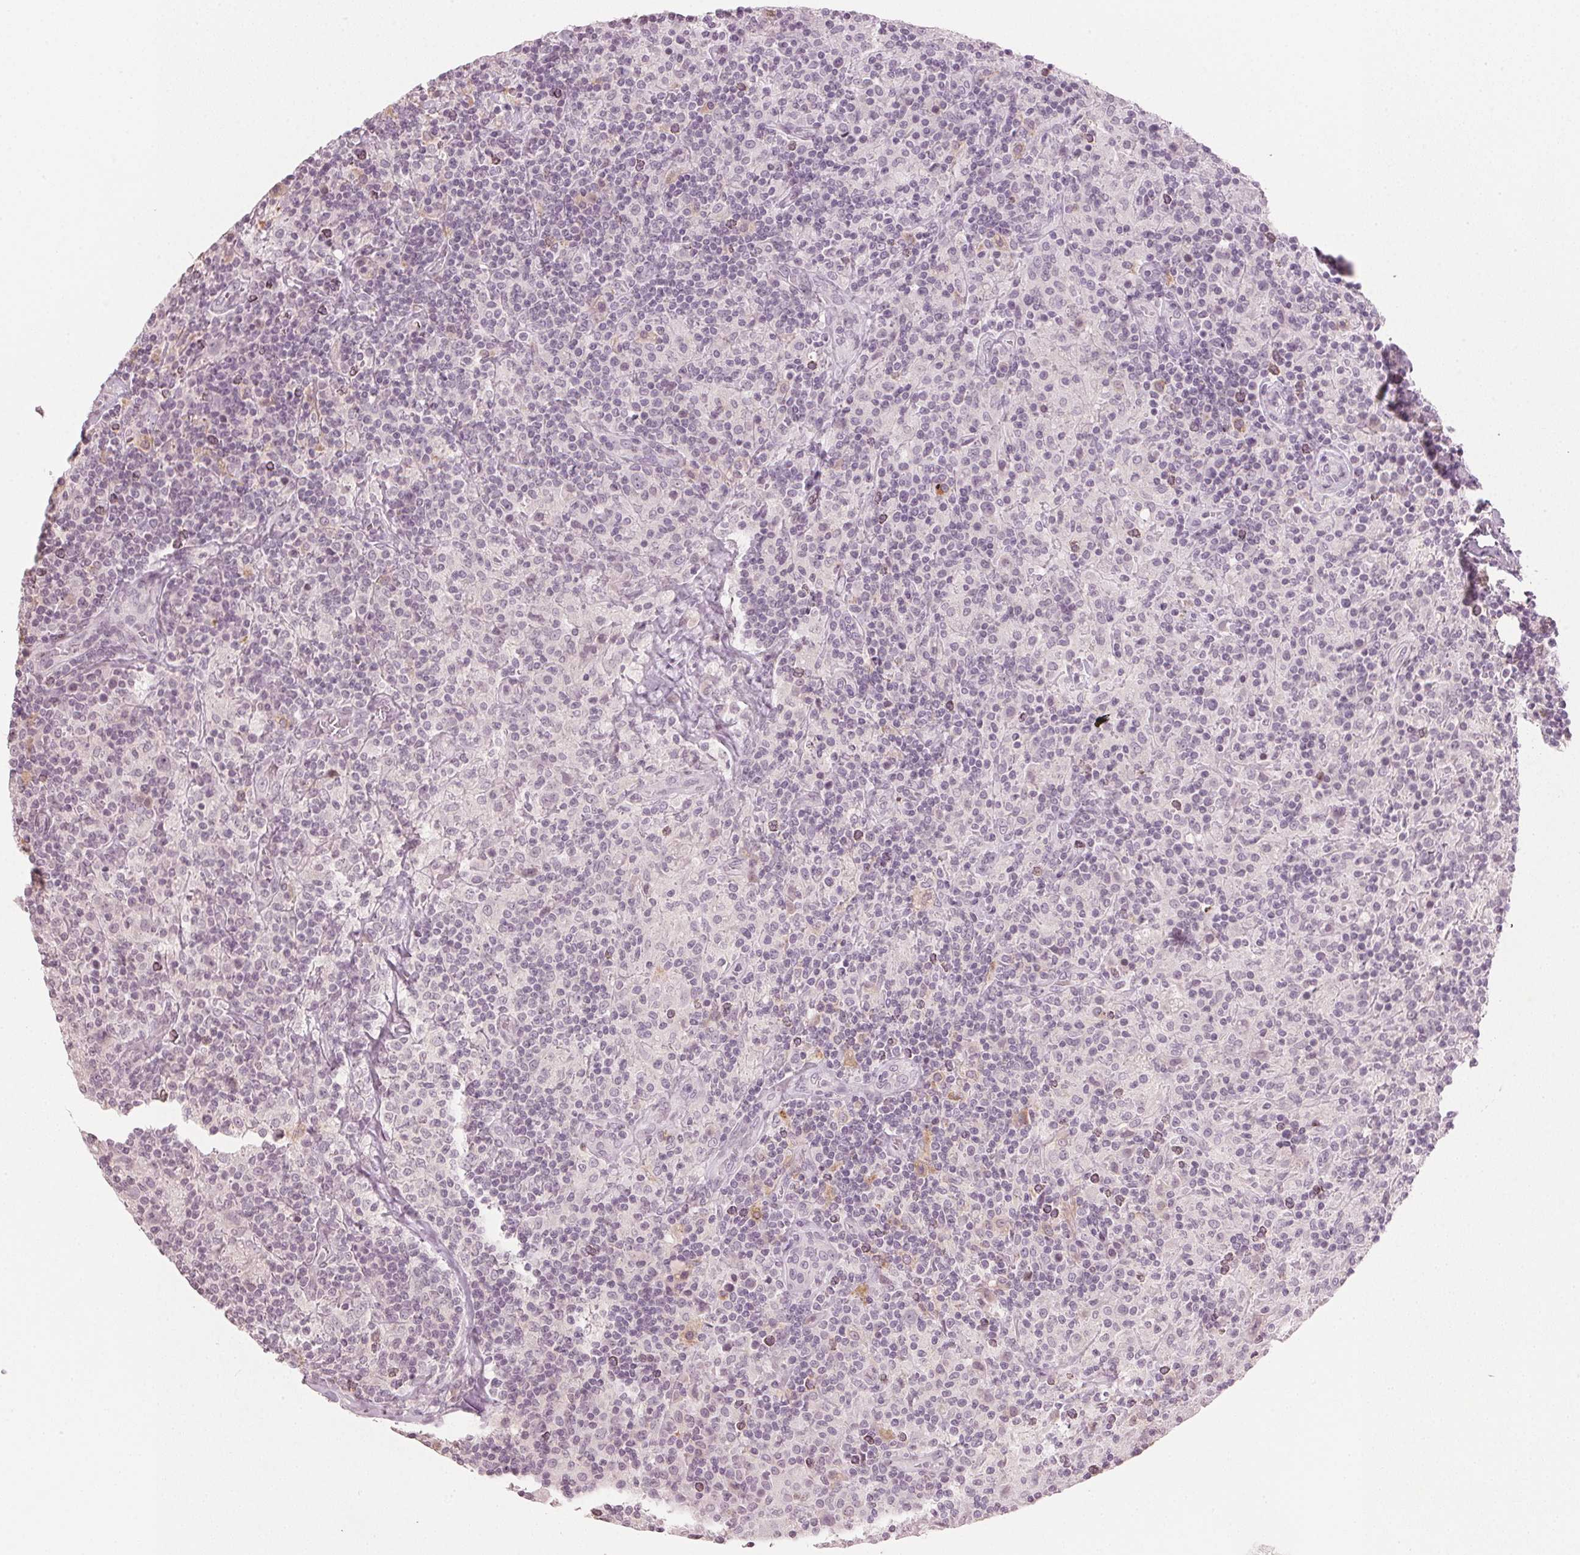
{"staining": {"intensity": "negative", "quantity": "none", "location": "none"}, "tissue": "lymphoma", "cell_type": "Tumor cells", "image_type": "cancer", "snomed": [{"axis": "morphology", "description": "Hodgkin's disease, NOS"}, {"axis": "topography", "description": "Lymph node"}], "caption": "High magnification brightfield microscopy of Hodgkin's disease stained with DAB (3,3'-diaminobenzidine) (brown) and counterstained with hematoxylin (blue): tumor cells show no significant expression.", "gene": "SFRP4", "patient": {"sex": "male", "age": 70}}